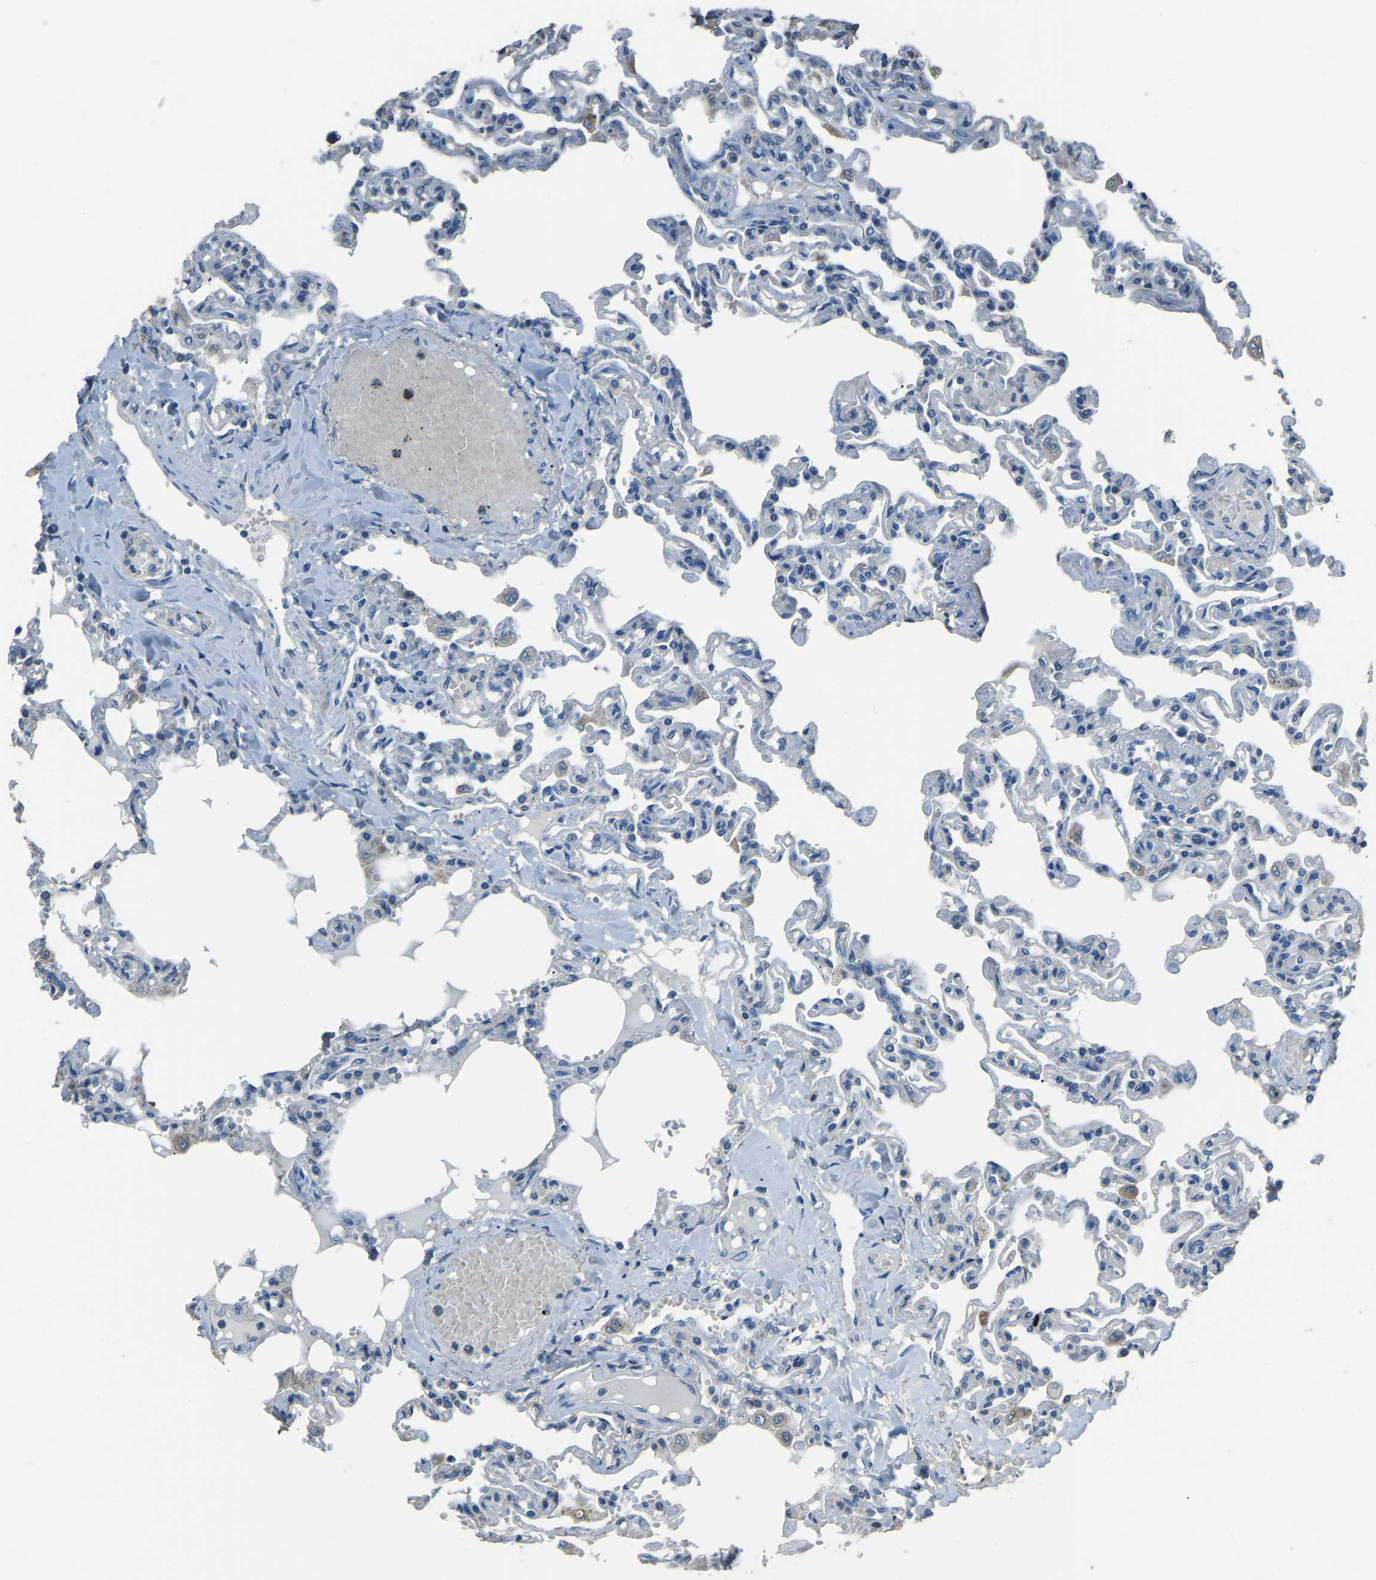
{"staining": {"intensity": "negative", "quantity": "none", "location": "none"}, "tissue": "lung", "cell_type": "Alveolar cells", "image_type": "normal", "snomed": [{"axis": "morphology", "description": "Normal tissue, NOS"}, {"axis": "topography", "description": "Lung"}], "caption": "The photomicrograph reveals no significant positivity in alveolar cells of lung. The staining was performed using DAB to visualize the protein expression in brown, while the nuclei were stained in blue with hematoxylin (Magnification: 20x).", "gene": "COL3A1", "patient": {"sex": "male", "age": 21}}